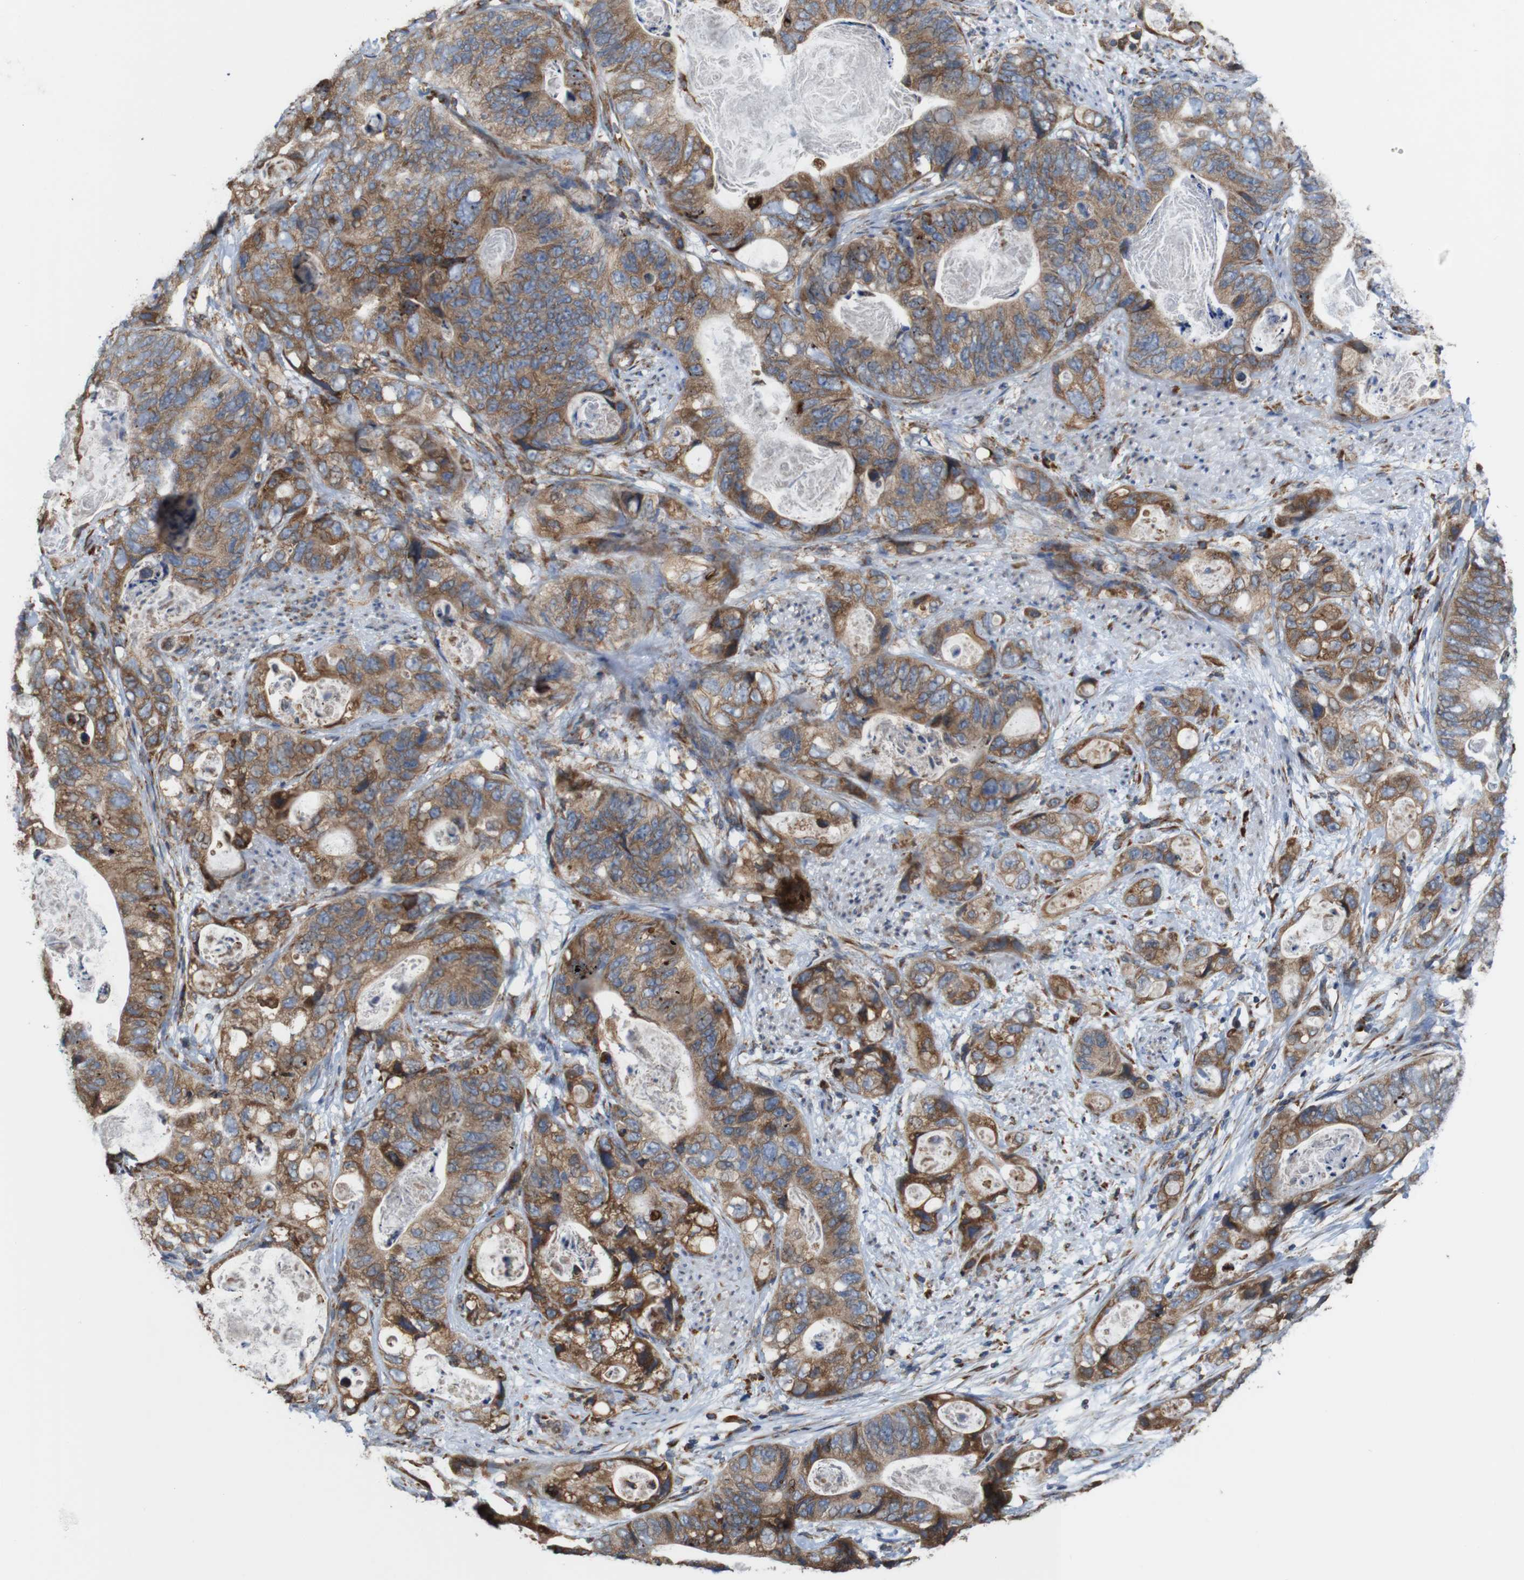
{"staining": {"intensity": "moderate", "quantity": ">75%", "location": "cytoplasmic/membranous"}, "tissue": "stomach cancer", "cell_type": "Tumor cells", "image_type": "cancer", "snomed": [{"axis": "morphology", "description": "Adenocarcinoma, NOS"}, {"axis": "topography", "description": "Stomach"}], "caption": "Immunohistochemistry (IHC) staining of stomach cancer (adenocarcinoma), which demonstrates medium levels of moderate cytoplasmic/membranous expression in approximately >75% of tumor cells indicating moderate cytoplasmic/membranous protein staining. The staining was performed using DAB (3,3'-diaminobenzidine) (brown) for protein detection and nuclei were counterstained in hematoxylin (blue).", "gene": "UGGT1", "patient": {"sex": "female", "age": 89}}